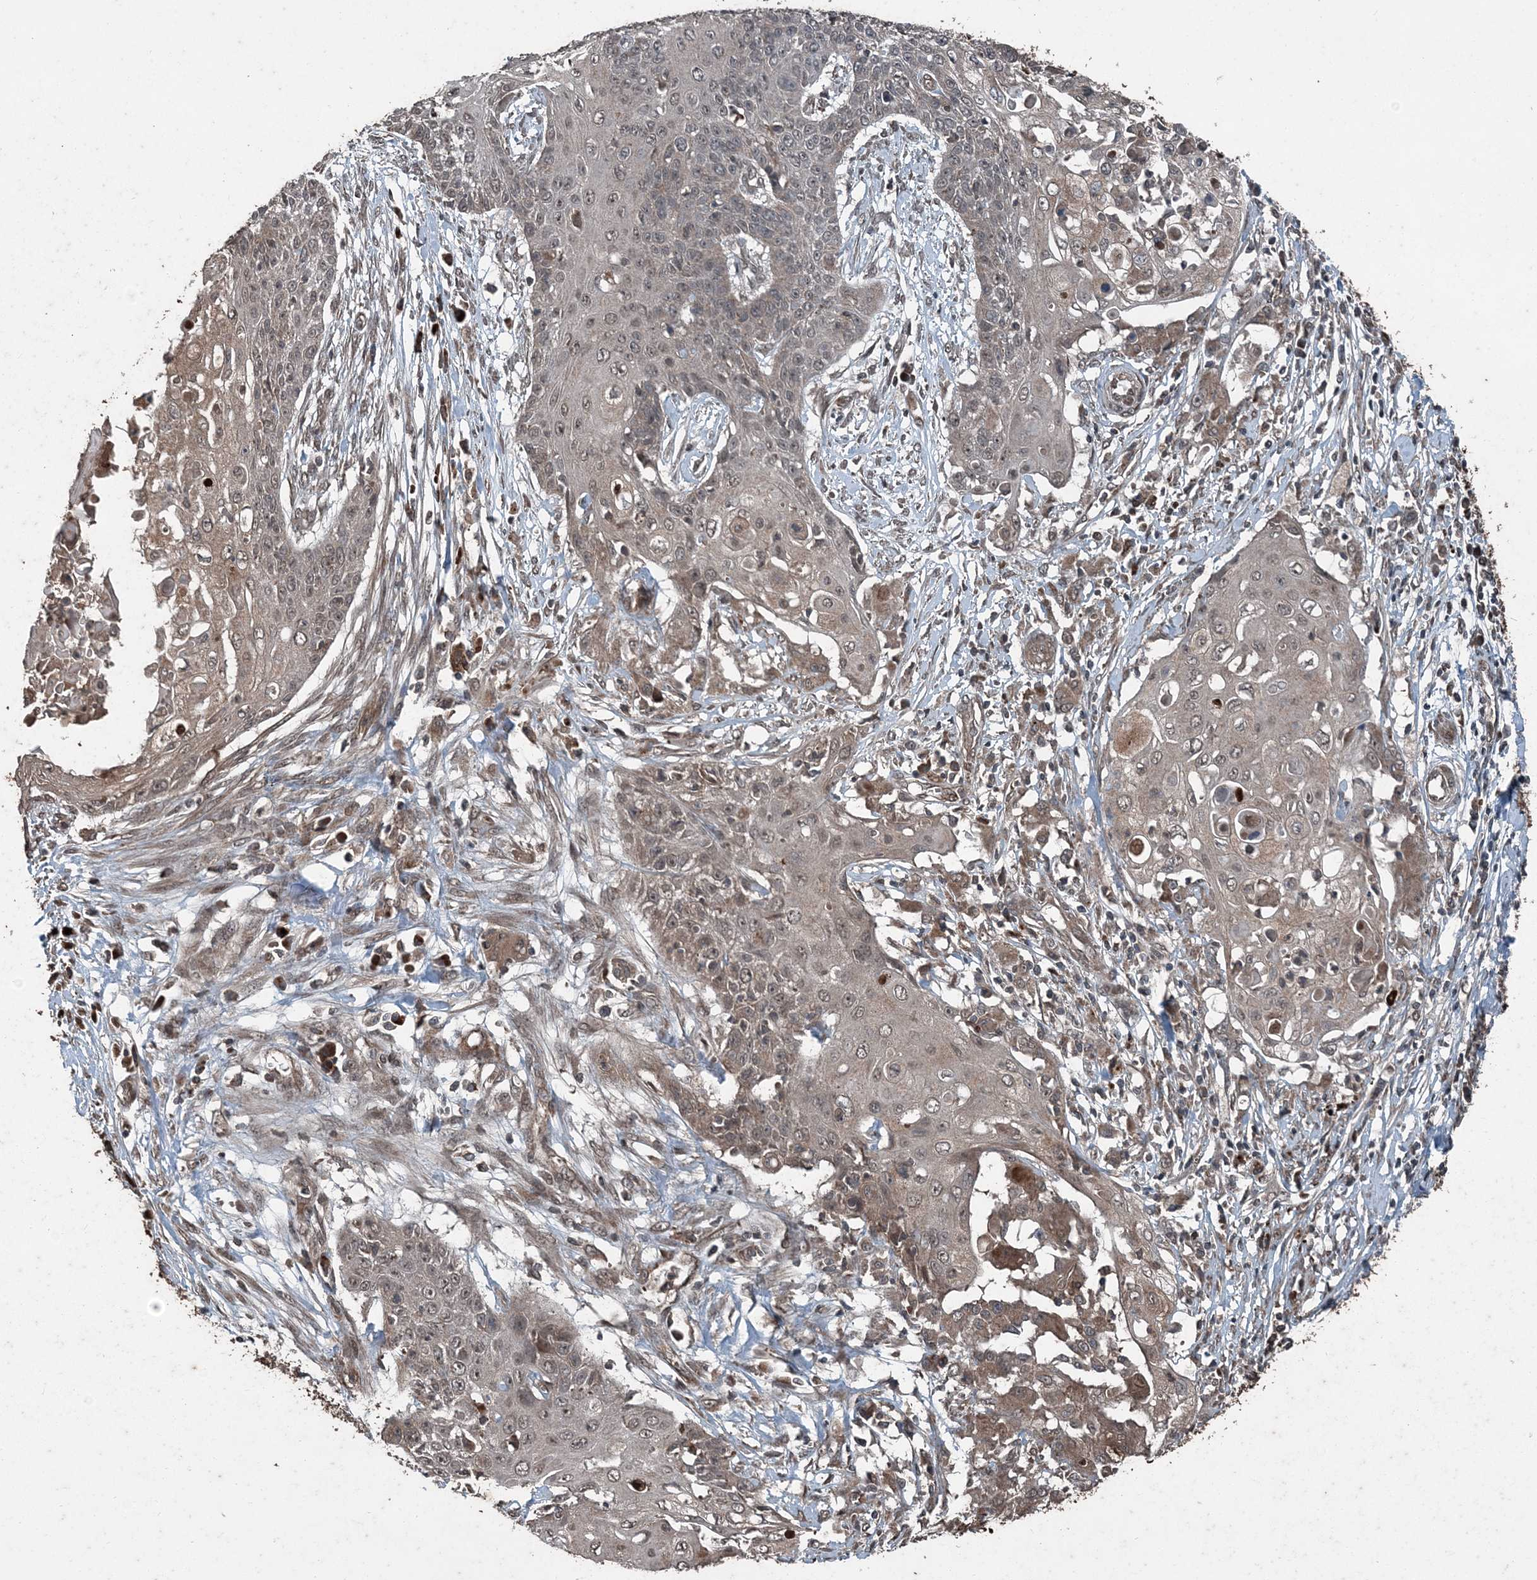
{"staining": {"intensity": "weak", "quantity": "<25%", "location": "cytoplasmic/membranous"}, "tissue": "cervical cancer", "cell_type": "Tumor cells", "image_type": "cancer", "snomed": [{"axis": "morphology", "description": "Squamous cell carcinoma, NOS"}, {"axis": "topography", "description": "Cervix"}], "caption": "This is a micrograph of immunohistochemistry (IHC) staining of cervical cancer (squamous cell carcinoma), which shows no positivity in tumor cells.", "gene": "CFL1", "patient": {"sex": "female", "age": 39}}